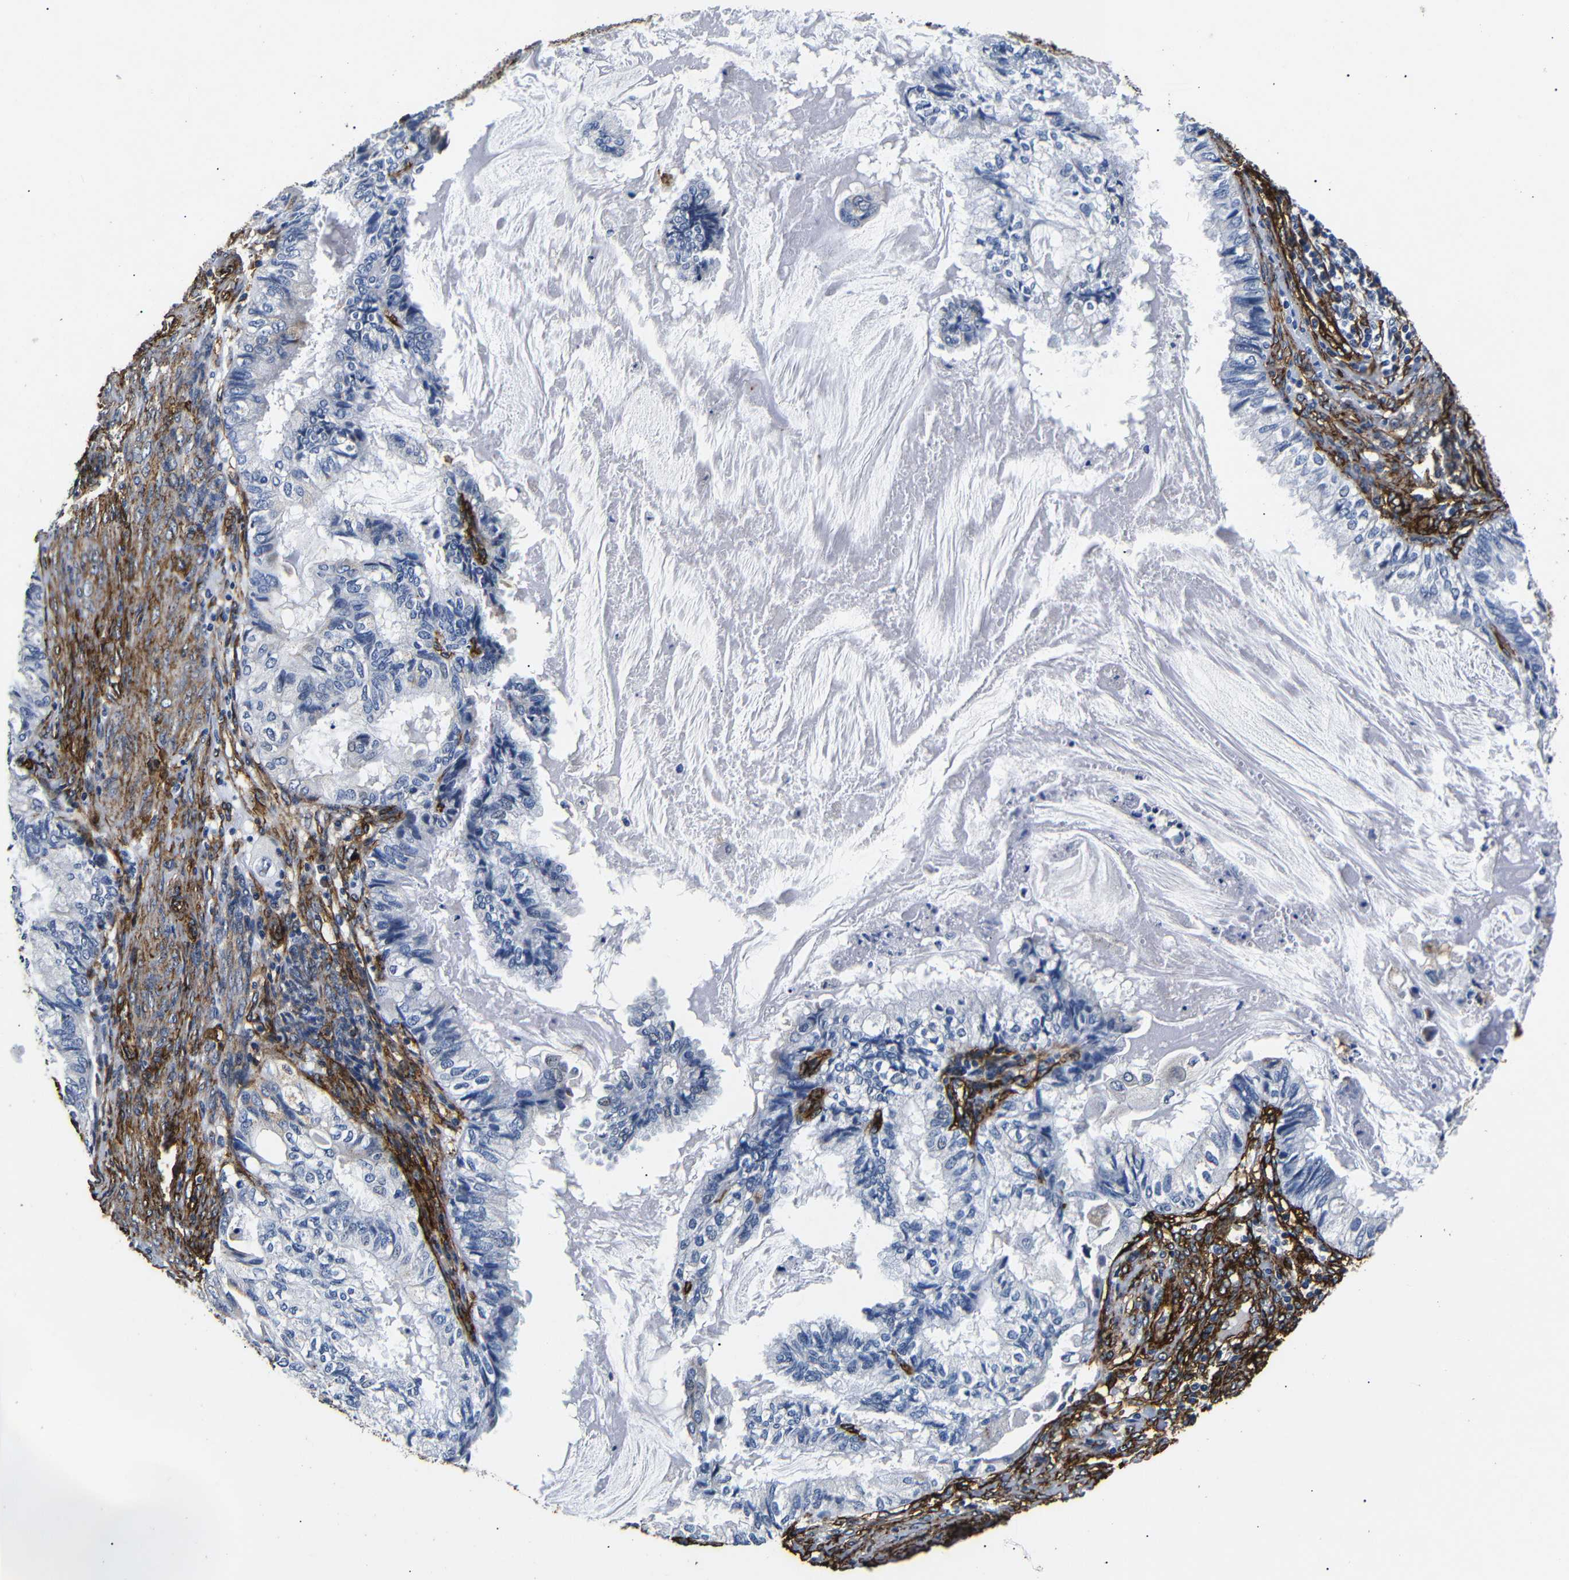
{"staining": {"intensity": "negative", "quantity": "none", "location": "none"}, "tissue": "cervical cancer", "cell_type": "Tumor cells", "image_type": "cancer", "snomed": [{"axis": "morphology", "description": "Normal tissue, NOS"}, {"axis": "morphology", "description": "Adenocarcinoma, NOS"}, {"axis": "topography", "description": "Cervix"}, {"axis": "topography", "description": "Endometrium"}], "caption": "Tumor cells show no significant protein positivity in cervical cancer (adenocarcinoma). (Immunohistochemistry (ihc), brightfield microscopy, high magnification).", "gene": "CAV2", "patient": {"sex": "female", "age": 86}}